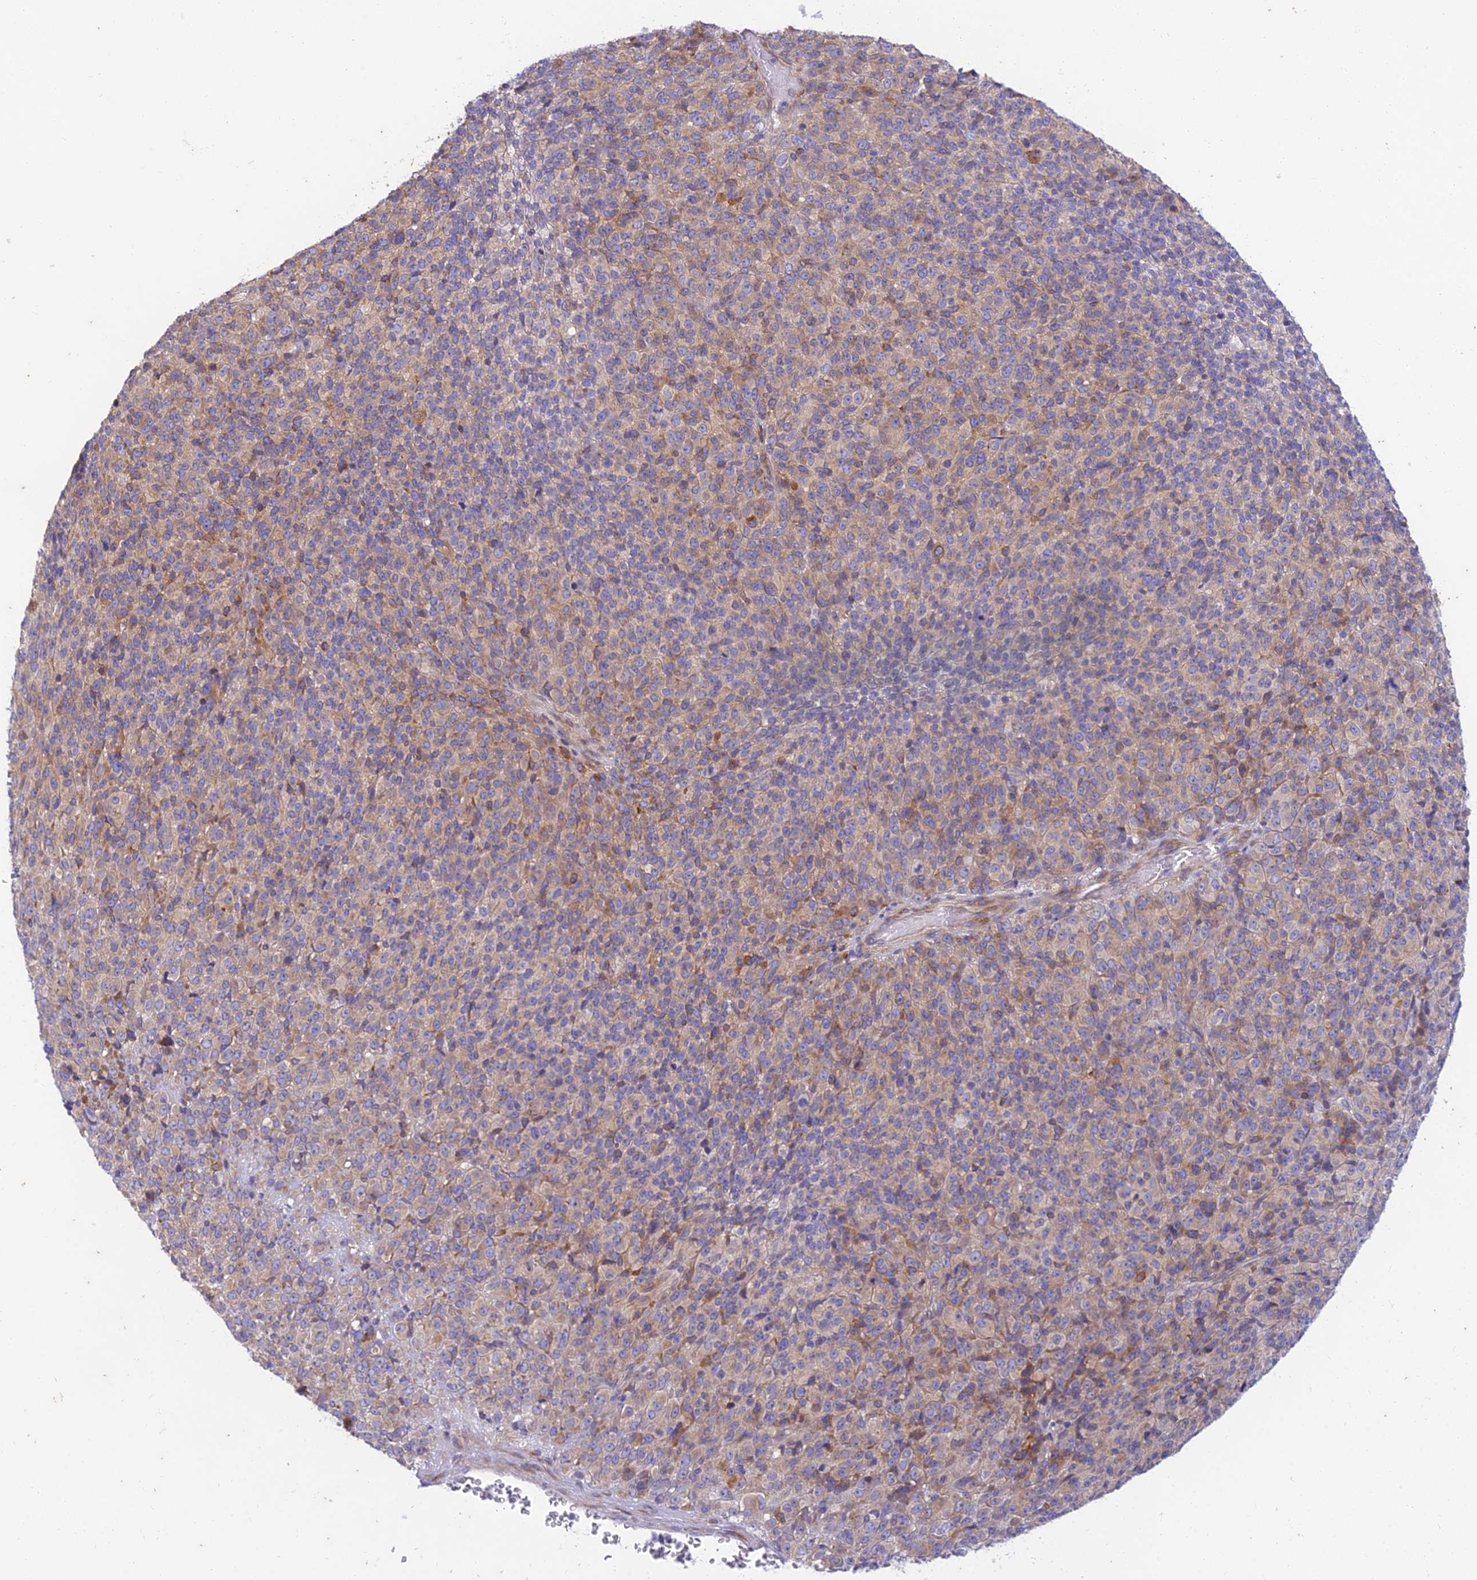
{"staining": {"intensity": "weak", "quantity": "25%-75%", "location": "cytoplasmic/membranous"}, "tissue": "melanoma", "cell_type": "Tumor cells", "image_type": "cancer", "snomed": [{"axis": "morphology", "description": "Malignant melanoma, Metastatic site"}, {"axis": "topography", "description": "Brain"}], "caption": "Immunohistochemical staining of malignant melanoma (metastatic site) reveals low levels of weak cytoplasmic/membranous staining in approximately 25%-75% of tumor cells.", "gene": "PTCD2", "patient": {"sex": "female", "age": 56}}